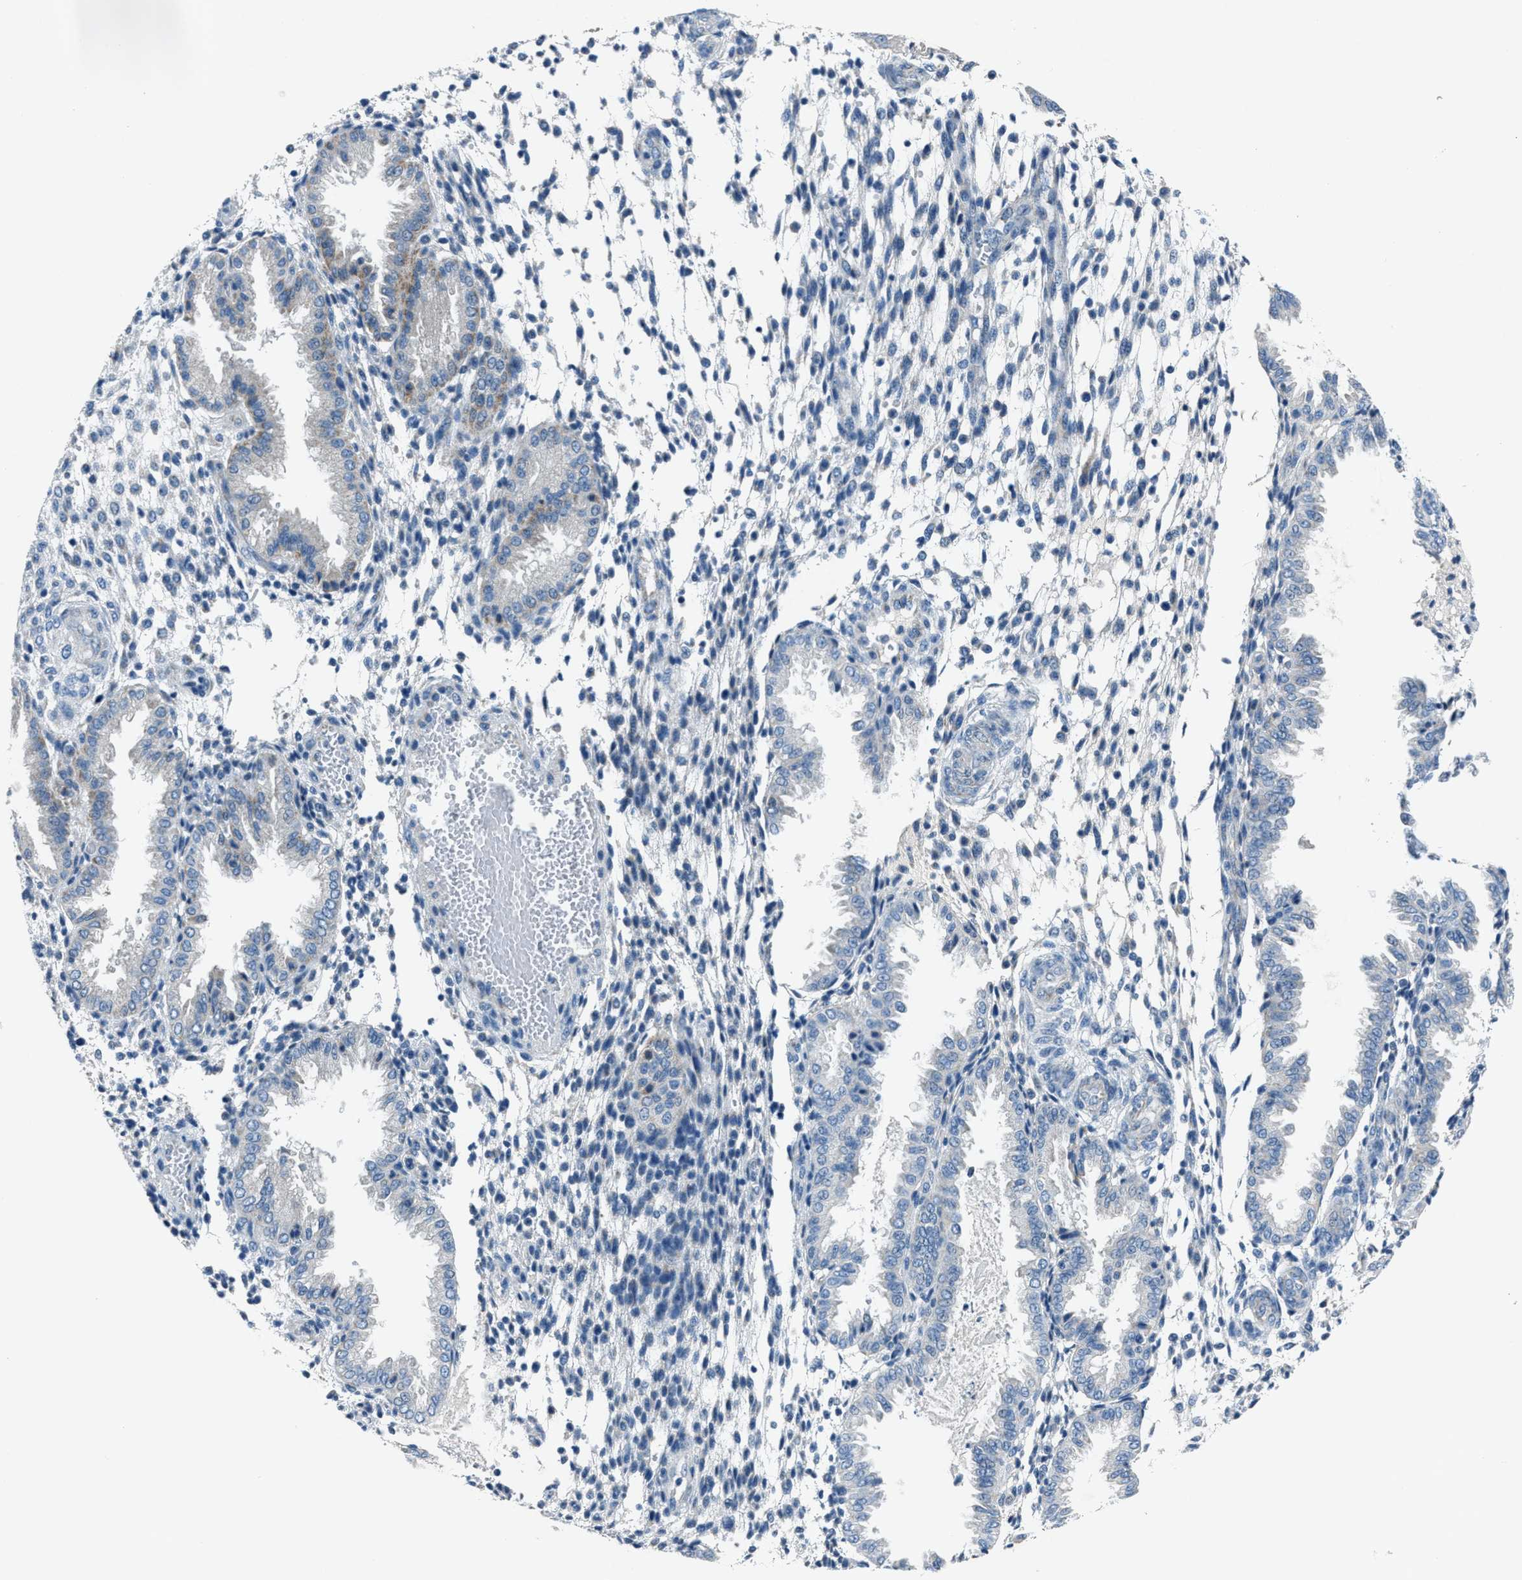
{"staining": {"intensity": "negative", "quantity": "none", "location": "none"}, "tissue": "endometrium", "cell_type": "Cells in endometrial stroma", "image_type": "normal", "snomed": [{"axis": "morphology", "description": "Normal tissue, NOS"}, {"axis": "topography", "description": "Endometrium"}], "caption": "This is a photomicrograph of immunohistochemistry staining of normal endometrium, which shows no staining in cells in endometrial stroma. (DAB (3,3'-diaminobenzidine) immunohistochemistry (IHC) visualized using brightfield microscopy, high magnification).", "gene": "ADAM2", "patient": {"sex": "female", "age": 33}}